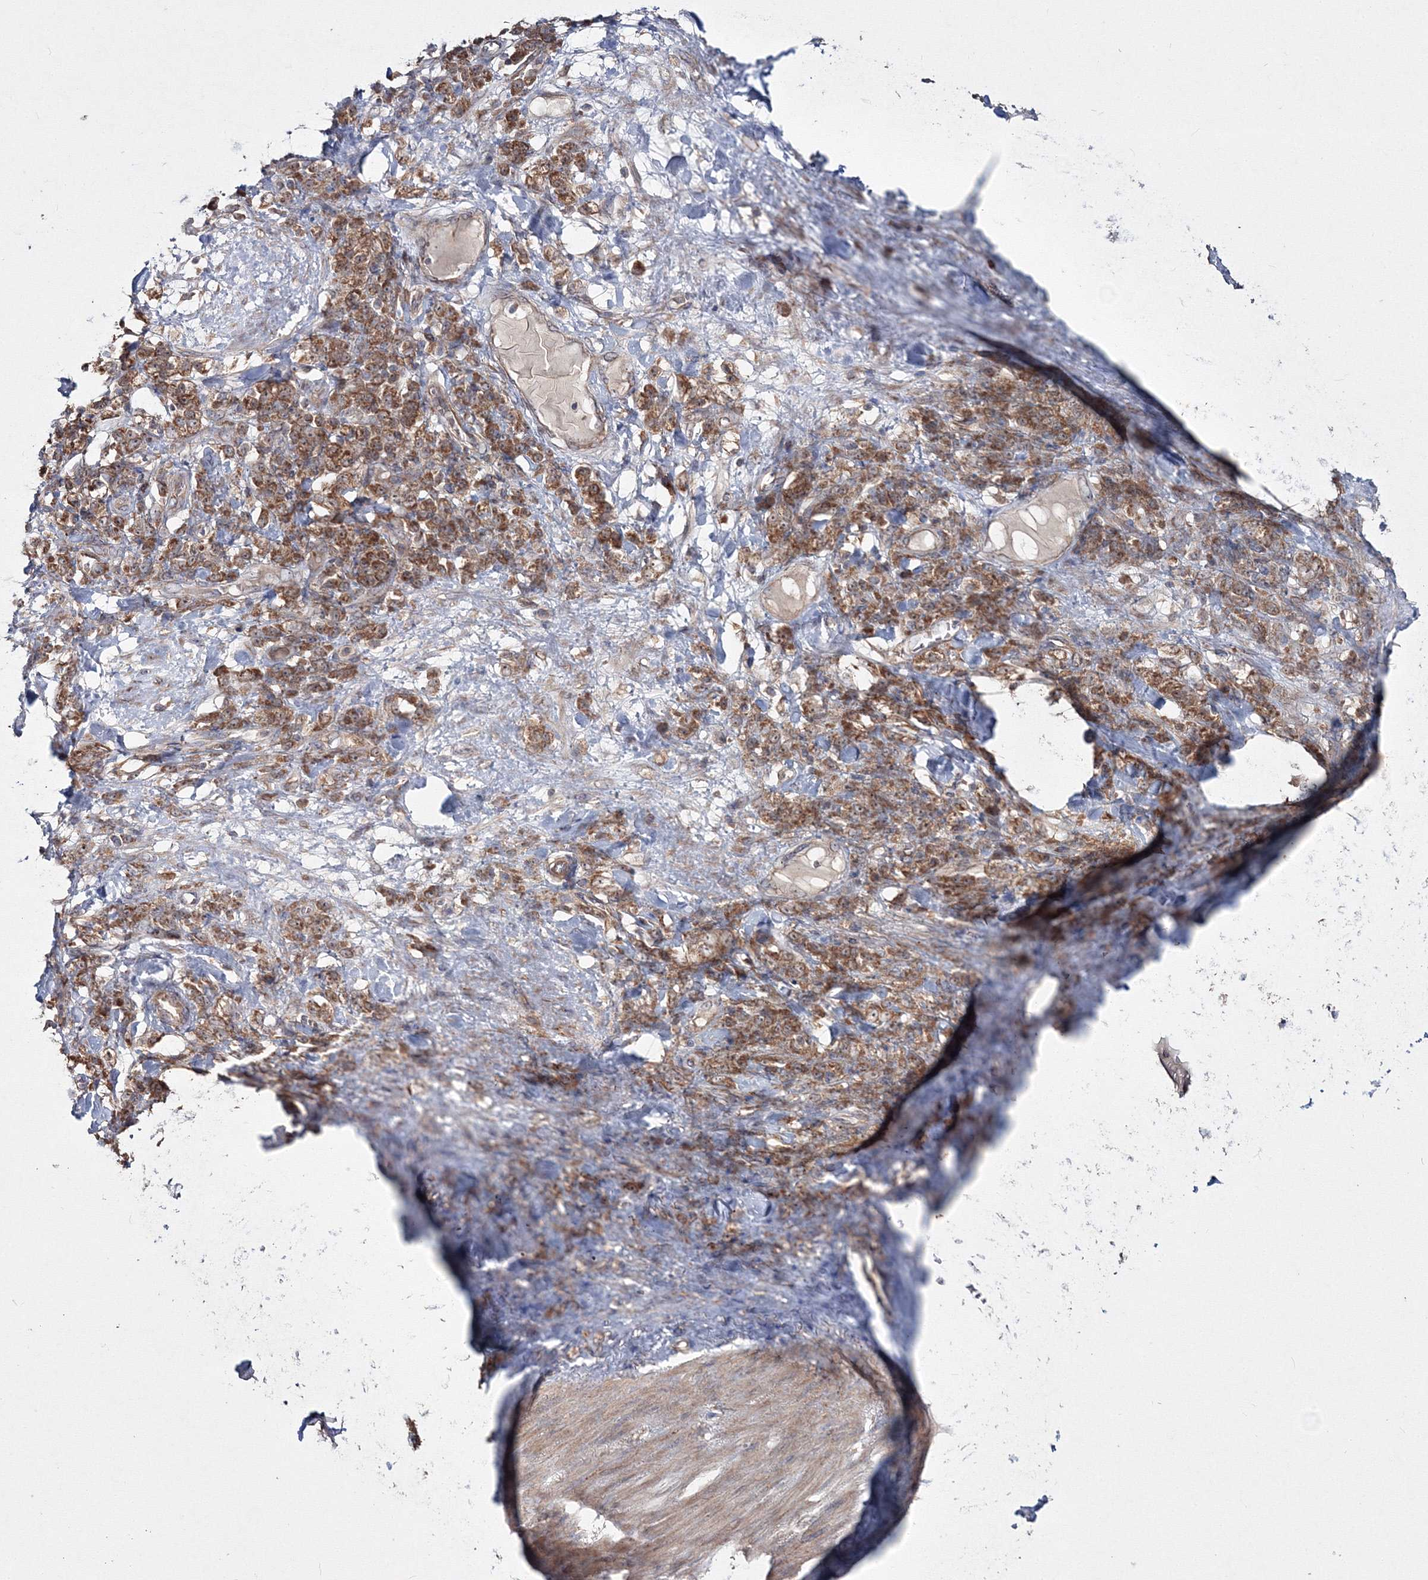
{"staining": {"intensity": "strong", "quantity": ">75%", "location": "cytoplasmic/membranous"}, "tissue": "stomach cancer", "cell_type": "Tumor cells", "image_type": "cancer", "snomed": [{"axis": "morphology", "description": "Normal tissue, NOS"}, {"axis": "morphology", "description": "Adenocarcinoma, NOS"}, {"axis": "topography", "description": "Stomach"}], "caption": "About >75% of tumor cells in stomach cancer show strong cytoplasmic/membranous protein expression as visualized by brown immunohistochemical staining.", "gene": "PEX13", "patient": {"sex": "male", "age": 82}}